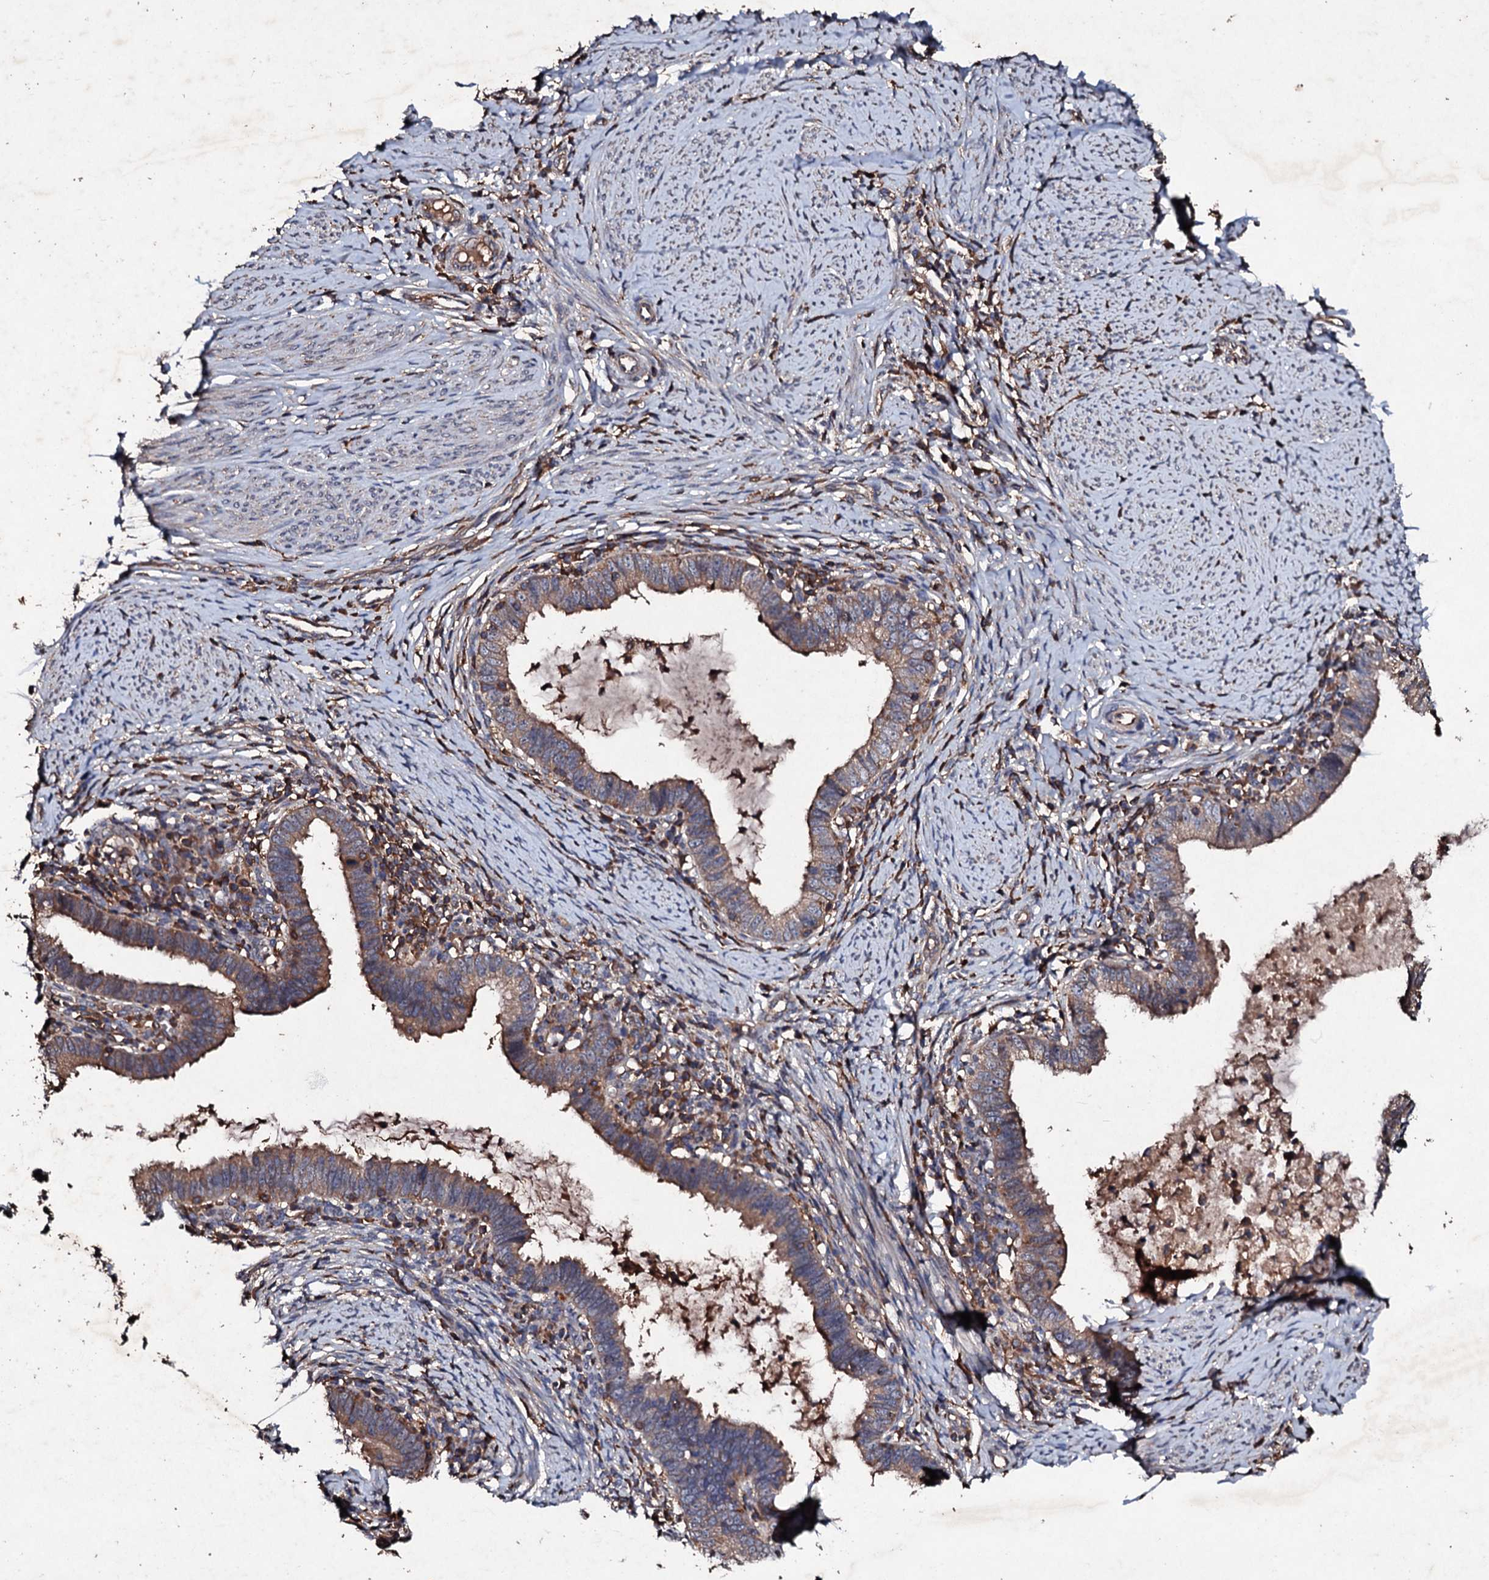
{"staining": {"intensity": "moderate", "quantity": ">75%", "location": "cytoplasmic/membranous"}, "tissue": "cervical cancer", "cell_type": "Tumor cells", "image_type": "cancer", "snomed": [{"axis": "morphology", "description": "Adenocarcinoma, NOS"}, {"axis": "topography", "description": "Cervix"}], "caption": "Immunohistochemistry (DAB (3,3'-diaminobenzidine)) staining of cervical cancer (adenocarcinoma) exhibits moderate cytoplasmic/membranous protein staining in about >75% of tumor cells.", "gene": "KERA", "patient": {"sex": "female", "age": 36}}